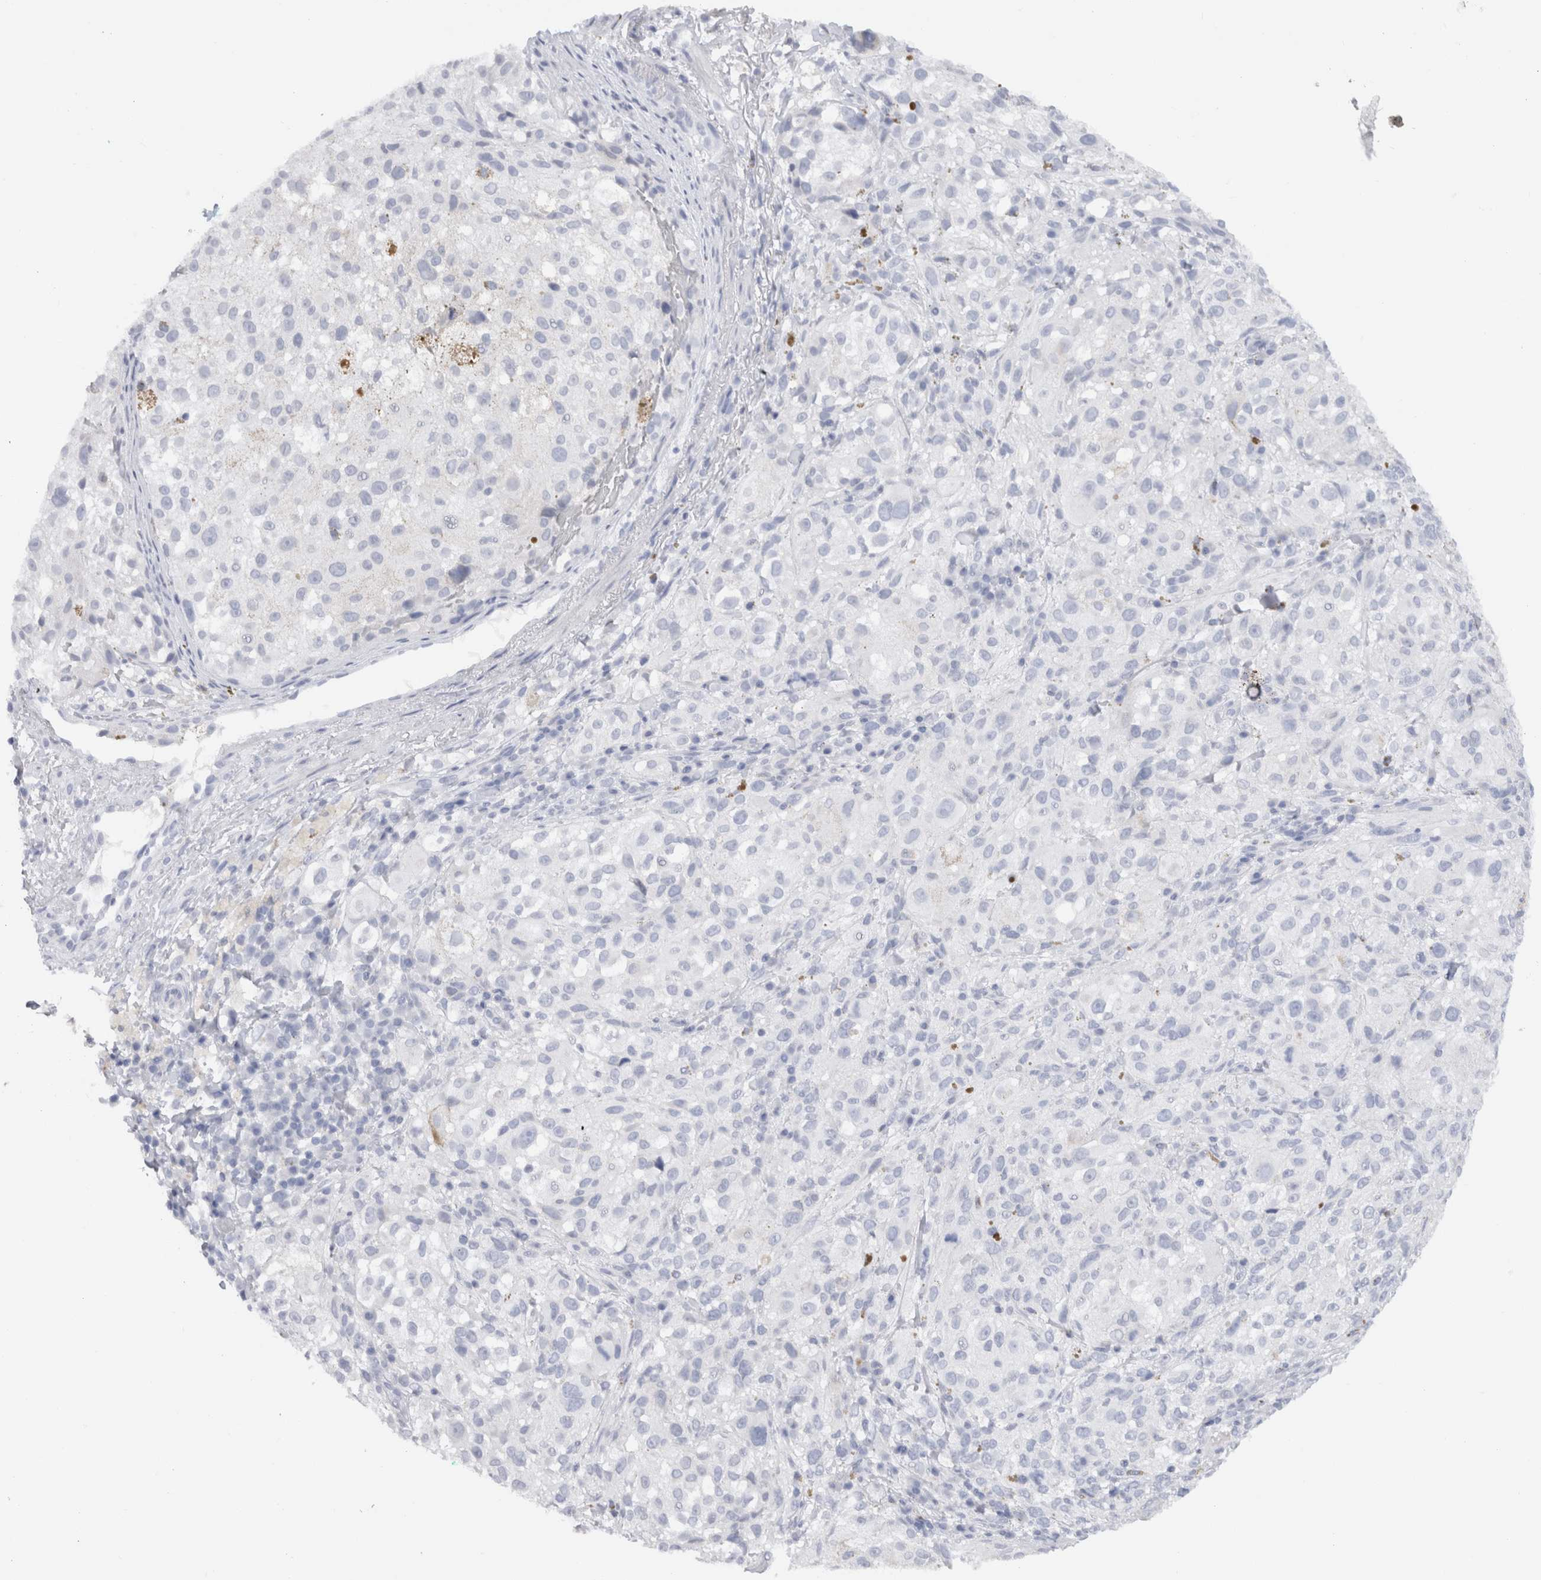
{"staining": {"intensity": "negative", "quantity": "none", "location": "none"}, "tissue": "melanoma", "cell_type": "Tumor cells", "image_type": "cancer", "snomed": [{"axis": "morphology", "description": "Necrosis, NOS"}, {"axis": "morphology", "description": "Malignant melanoma, NOS"}, {"axis": "topography", "description": "Skin"}], "caption": "This is an immunohistochemistry histopathology image of malignant melanoma. There is no expression in tumor cells.", "gene": "C9orf50", "patient": {"sex": "female", "age": 87}}